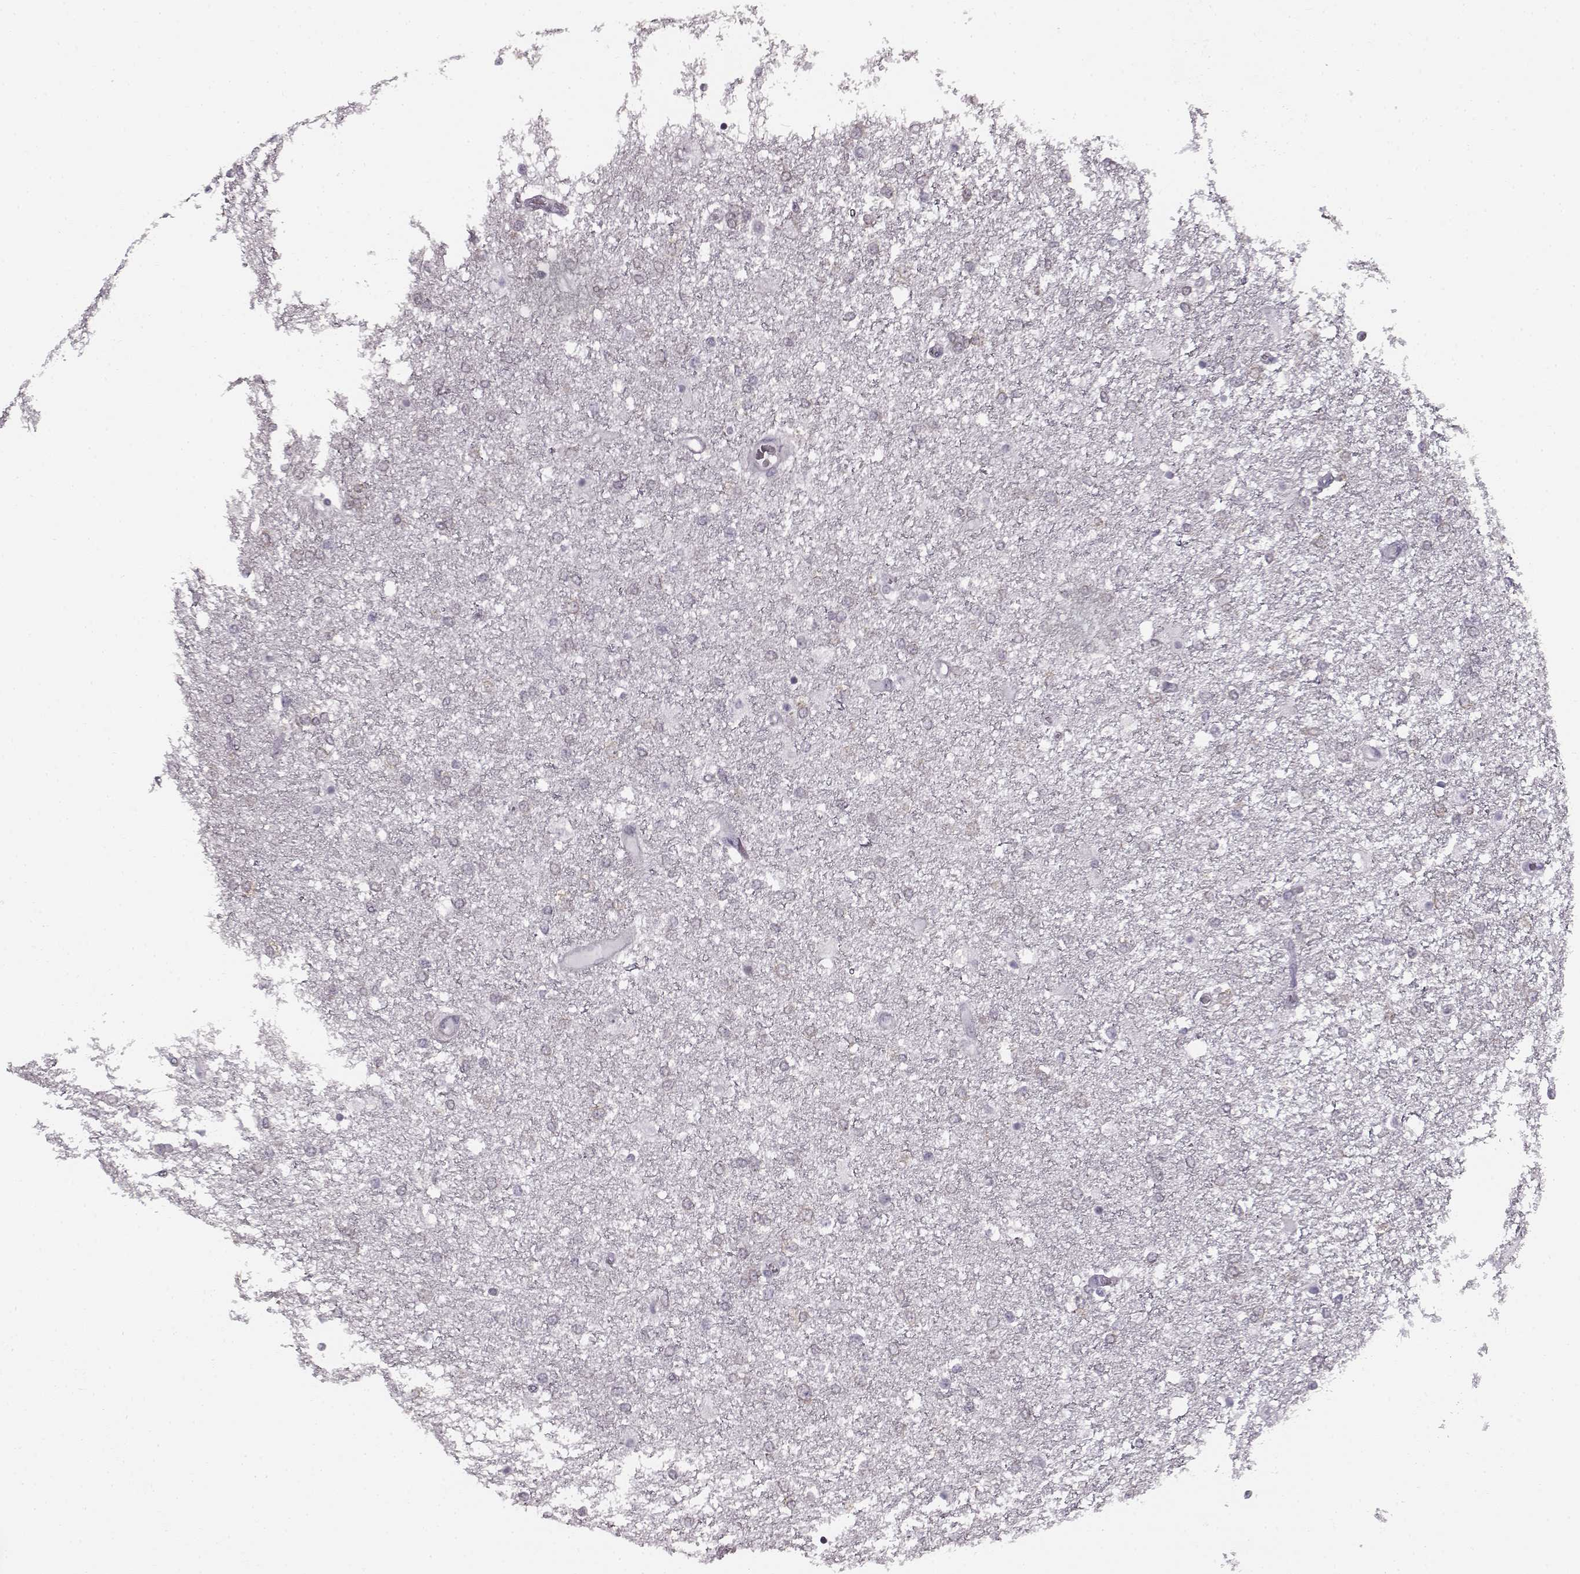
{"staining": {"intensity": "negative", "quantity": "none", "location": "none"}, "tissue": "glioma", "cell_type": "Tumor cells", "image_type": "cancer", "snomed": [{"axis": "morphology", "description": "Glioma, malignant, High grade"}, {"axis": "topography", "description": "Brain"}], "caption": "This photomicrograph is of glioma stained with immunohistochemistry (IHC) to label a protein in brown with the nuclei are counter-stained blue. There is no expression in tumor cells. The staining was performed using DAB (3,3'-diaminobenzidine) to visualize the protein expression in brown, while the nuclei were stained in blue with hematoxylin (Magnification: 20x).", "gene": "SEMG2", "patient": {"sex": "female", "age": 61}}